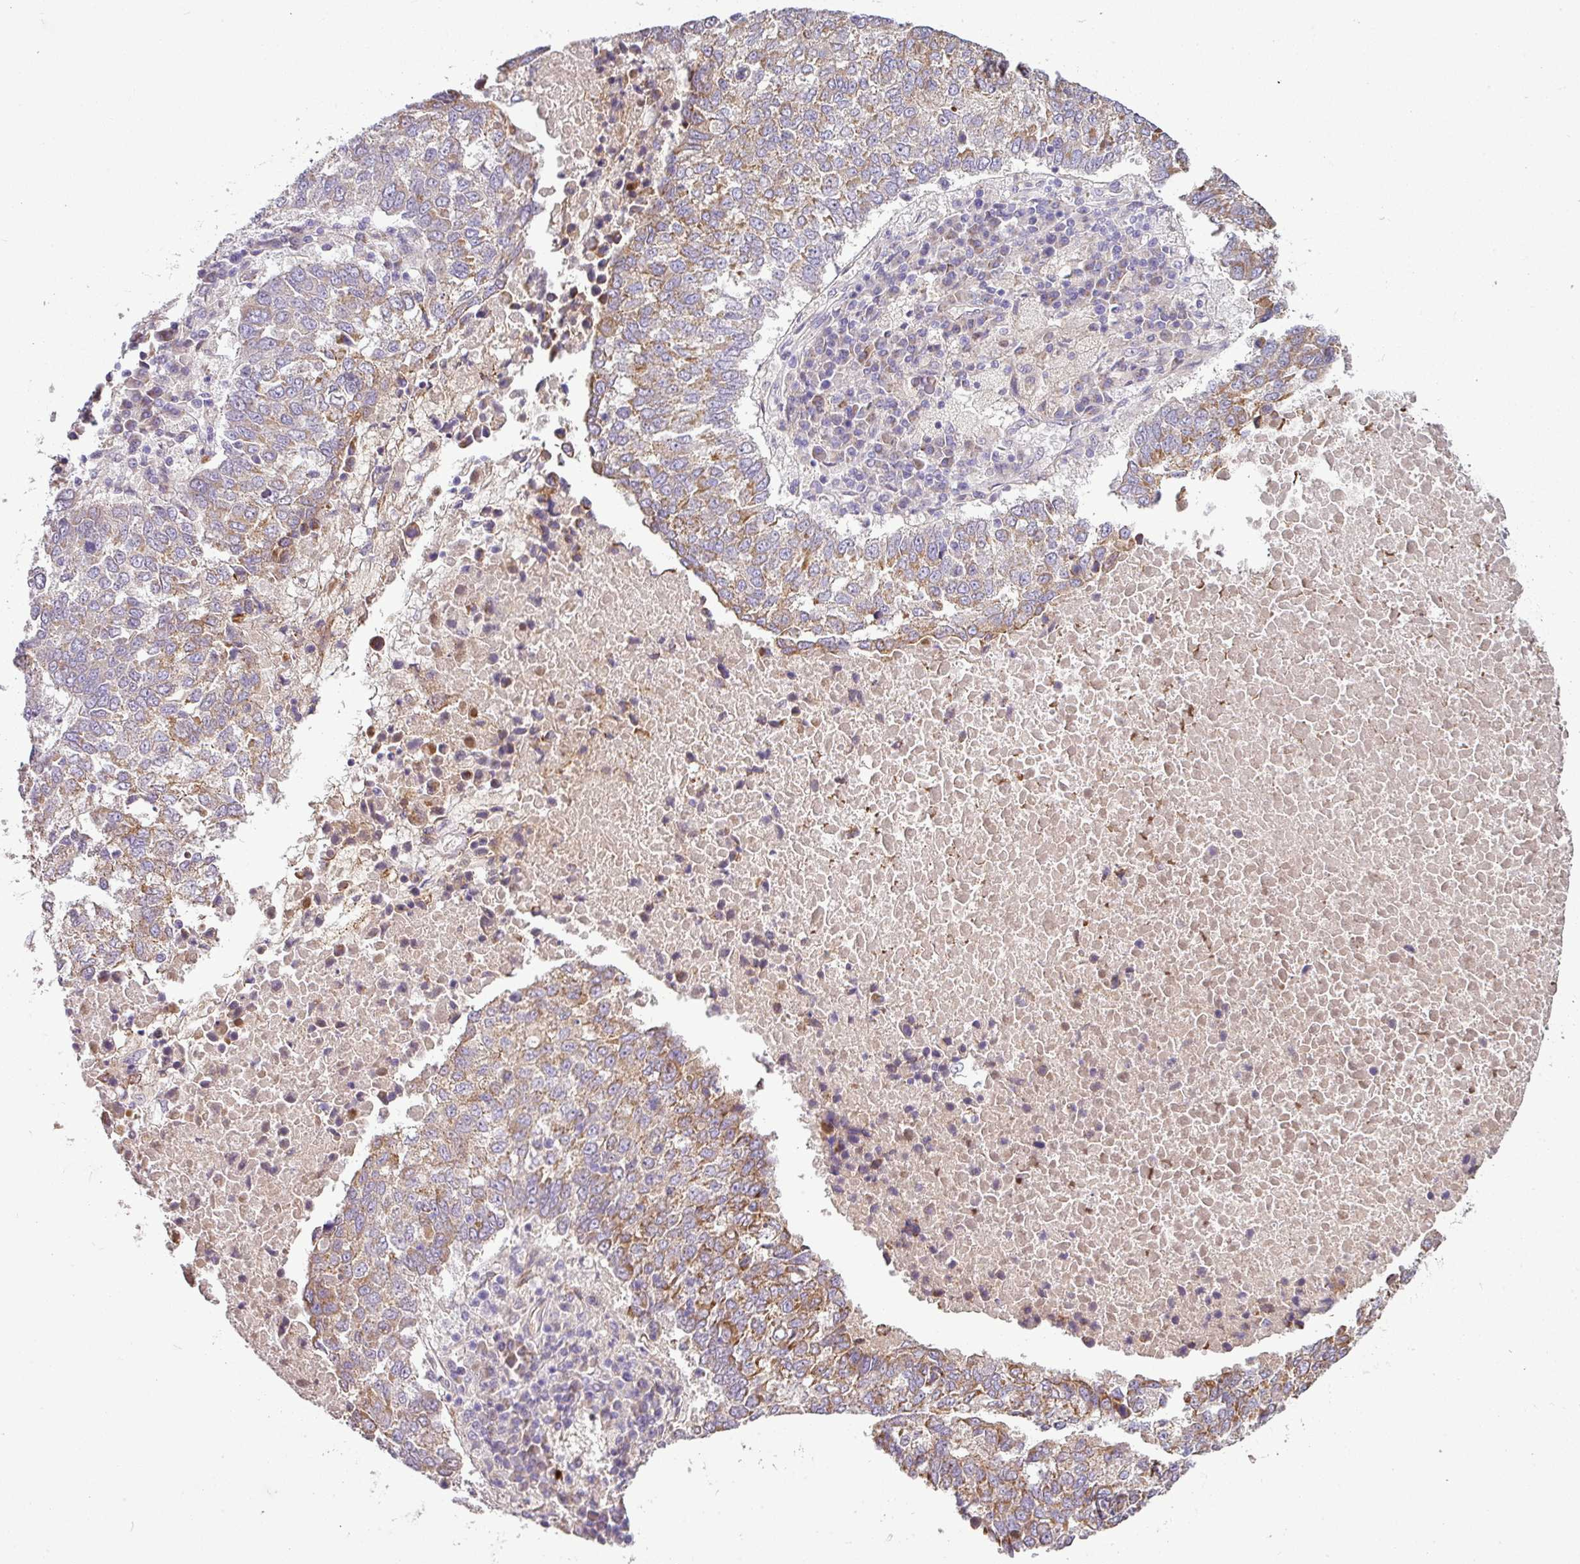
{"staining": {"intensity": "moderate", "quantity": "25%-75%", "location": "cytoplasmic/membranous"}, "tissue": "lung cancer", "cell_type": "Tumor cells", "image_type": "cancer", "snomed": [{"axis": "morphology", "description": "Squamous cell carcinoma, NOS"}, {"axis": "topography", "description": "Lung"}], "caption": "Lung cancer was stained to show a protein in brown. There is medium levels of moderate cytoplasmic/membranous staining in approximately 25%-75% of tumor cells.", "gene": "GAN", "patient": {"sex": "male", "age": 73}}